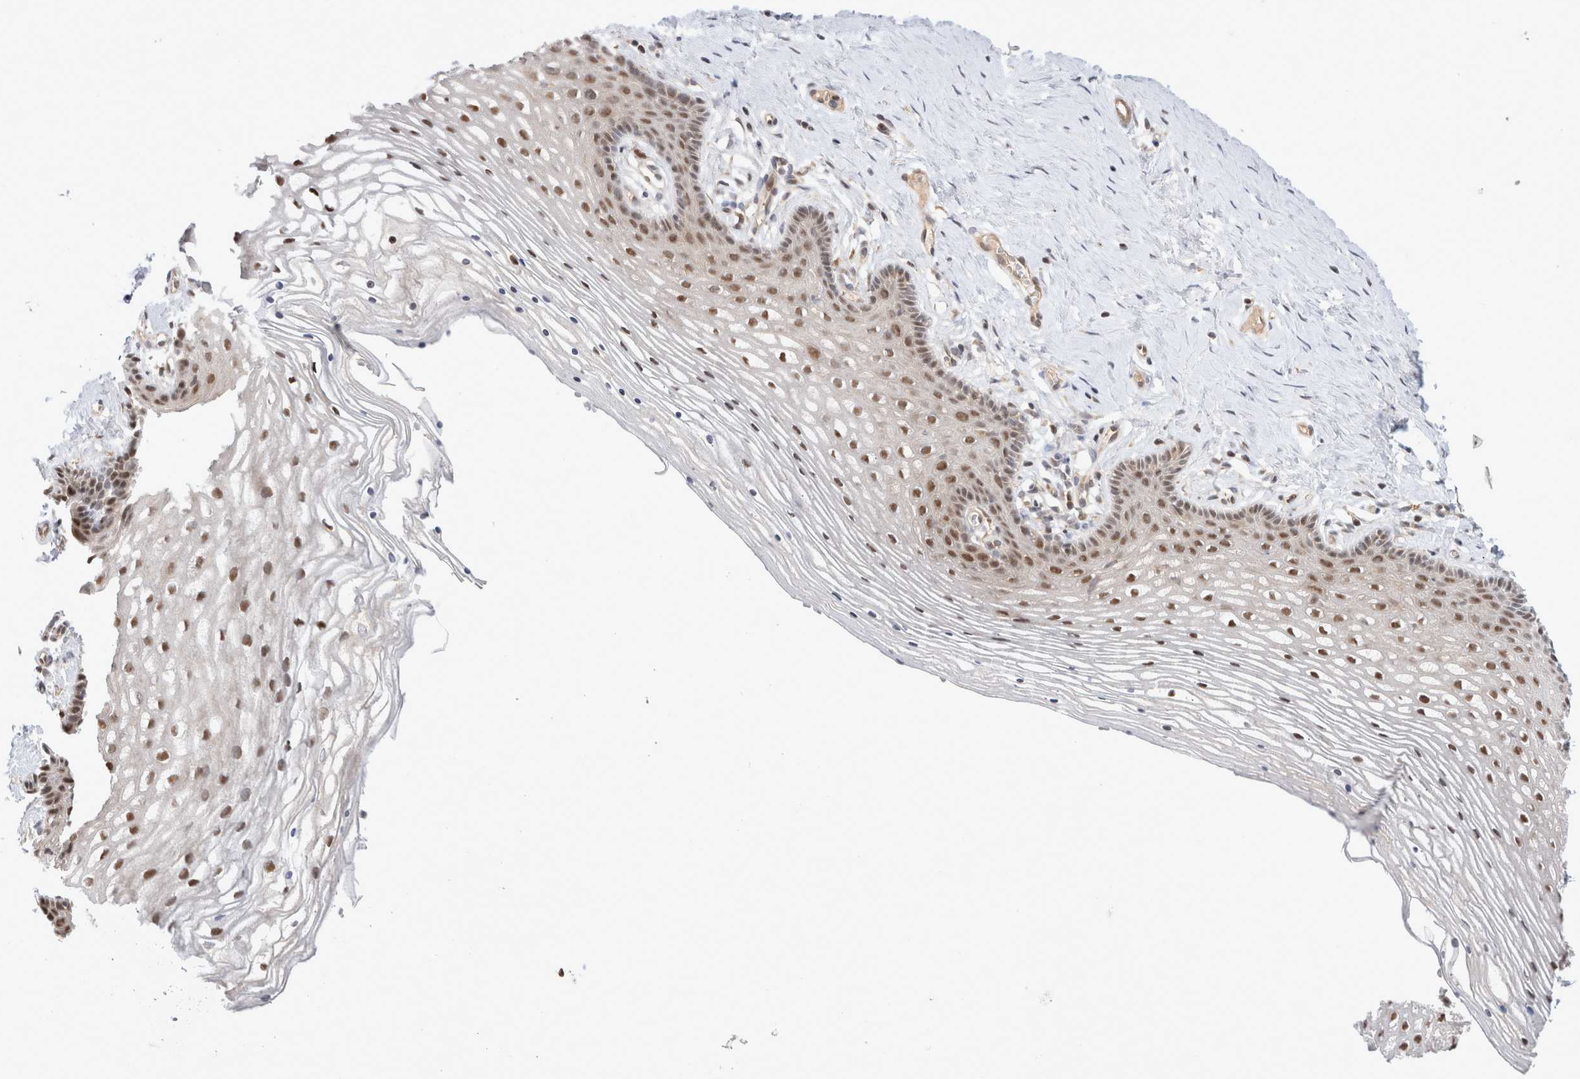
{"staining": {"intensity": "moderate", "quantity": "25%-75%", "location": "nuclear"}, "tissue": "vagina", "cell_type": "Squamous epithelial cells", "image_type": "normal", "snomed": [{"axis": "morphology", "description": "Normal tissue, NOS"}, {"axis": "topography", "description": "Vagina"}], "caption": "Moderate nuclear staining for a protein is seen in about 25%-75% of squamous epithelial cells of normal vagina using immunohistochemistry.", "gene": "HTT", "patient": {"sex": "female", "age": 32}}